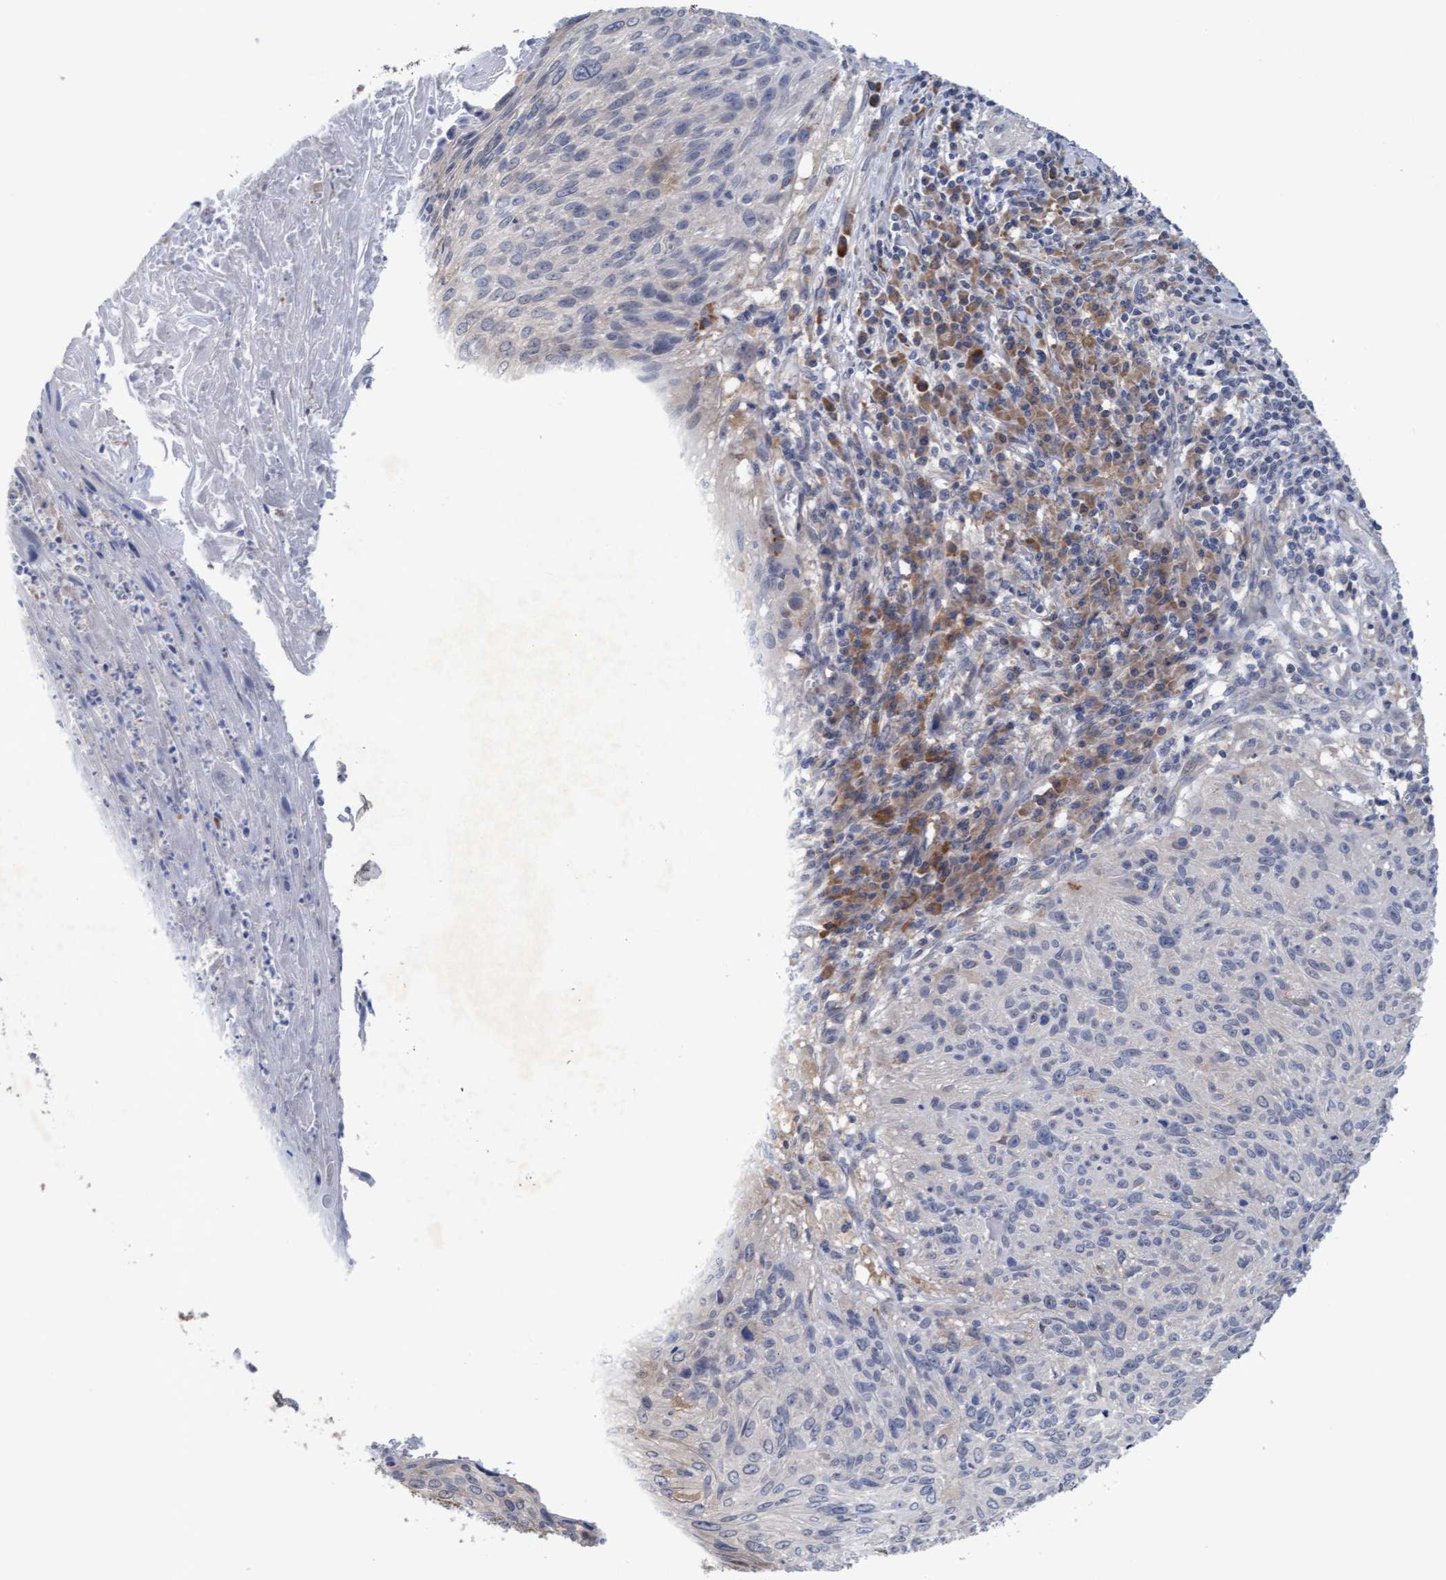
{"staining": {"intensity": "negative", "quantity": "none", "location": "none"}, "tissue": "cervical cancer", "cell_type": "Tumor cells", "image_type": "cancer", "snomed": [{"axis": "morphology", "description": "Squamous cell carcinoma, NOS"}, {"axis": "topography", "description": "Cervix"}], "caption": "IHC histopathology image of cervical cancer stained for a protein (brown), which exhibits no expression in tumor cells.", "gene": "PLCD1", "patient": {"sex": "female", "age": 51}}